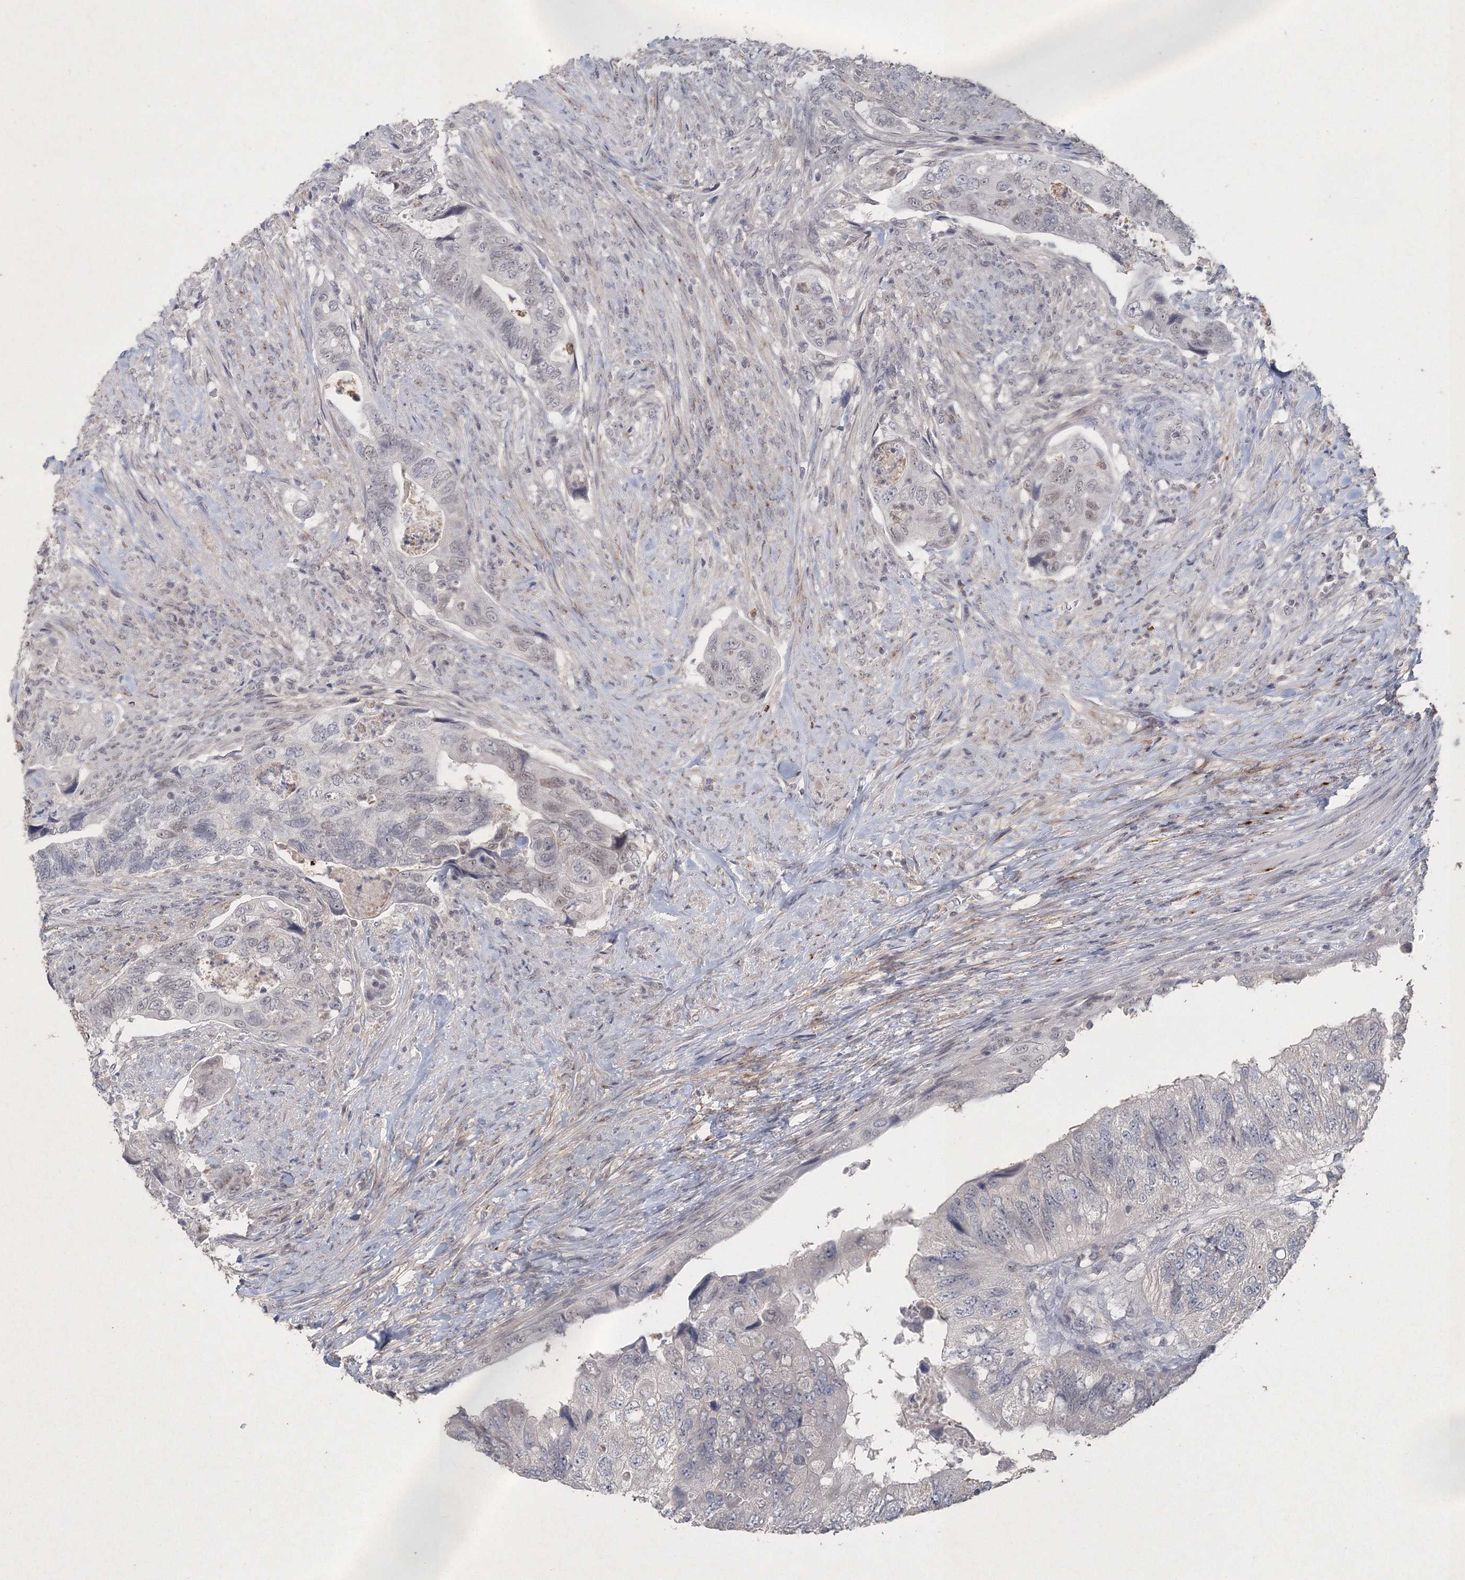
{"staining": {"intensity": "weak", "quantity": "<25%", "location": "nuclear"}, "tissue": "colorectal cancer", "cell_type": "Tumor cells", "image_type": "cancer", "snomed": [{"axis": "morphology", "description": "Adenocarcinoma, NOS"}, {"axis": "topography", "description": "Rectum"}], "caption": "Immunohistochemistry (IHC) histopathology image of human colorectal cancer stained for a protein (brown), which shows no positivity in tumor cells.", "gene": "UIMC1", "patient": {"sex": "male", "age": 63}}